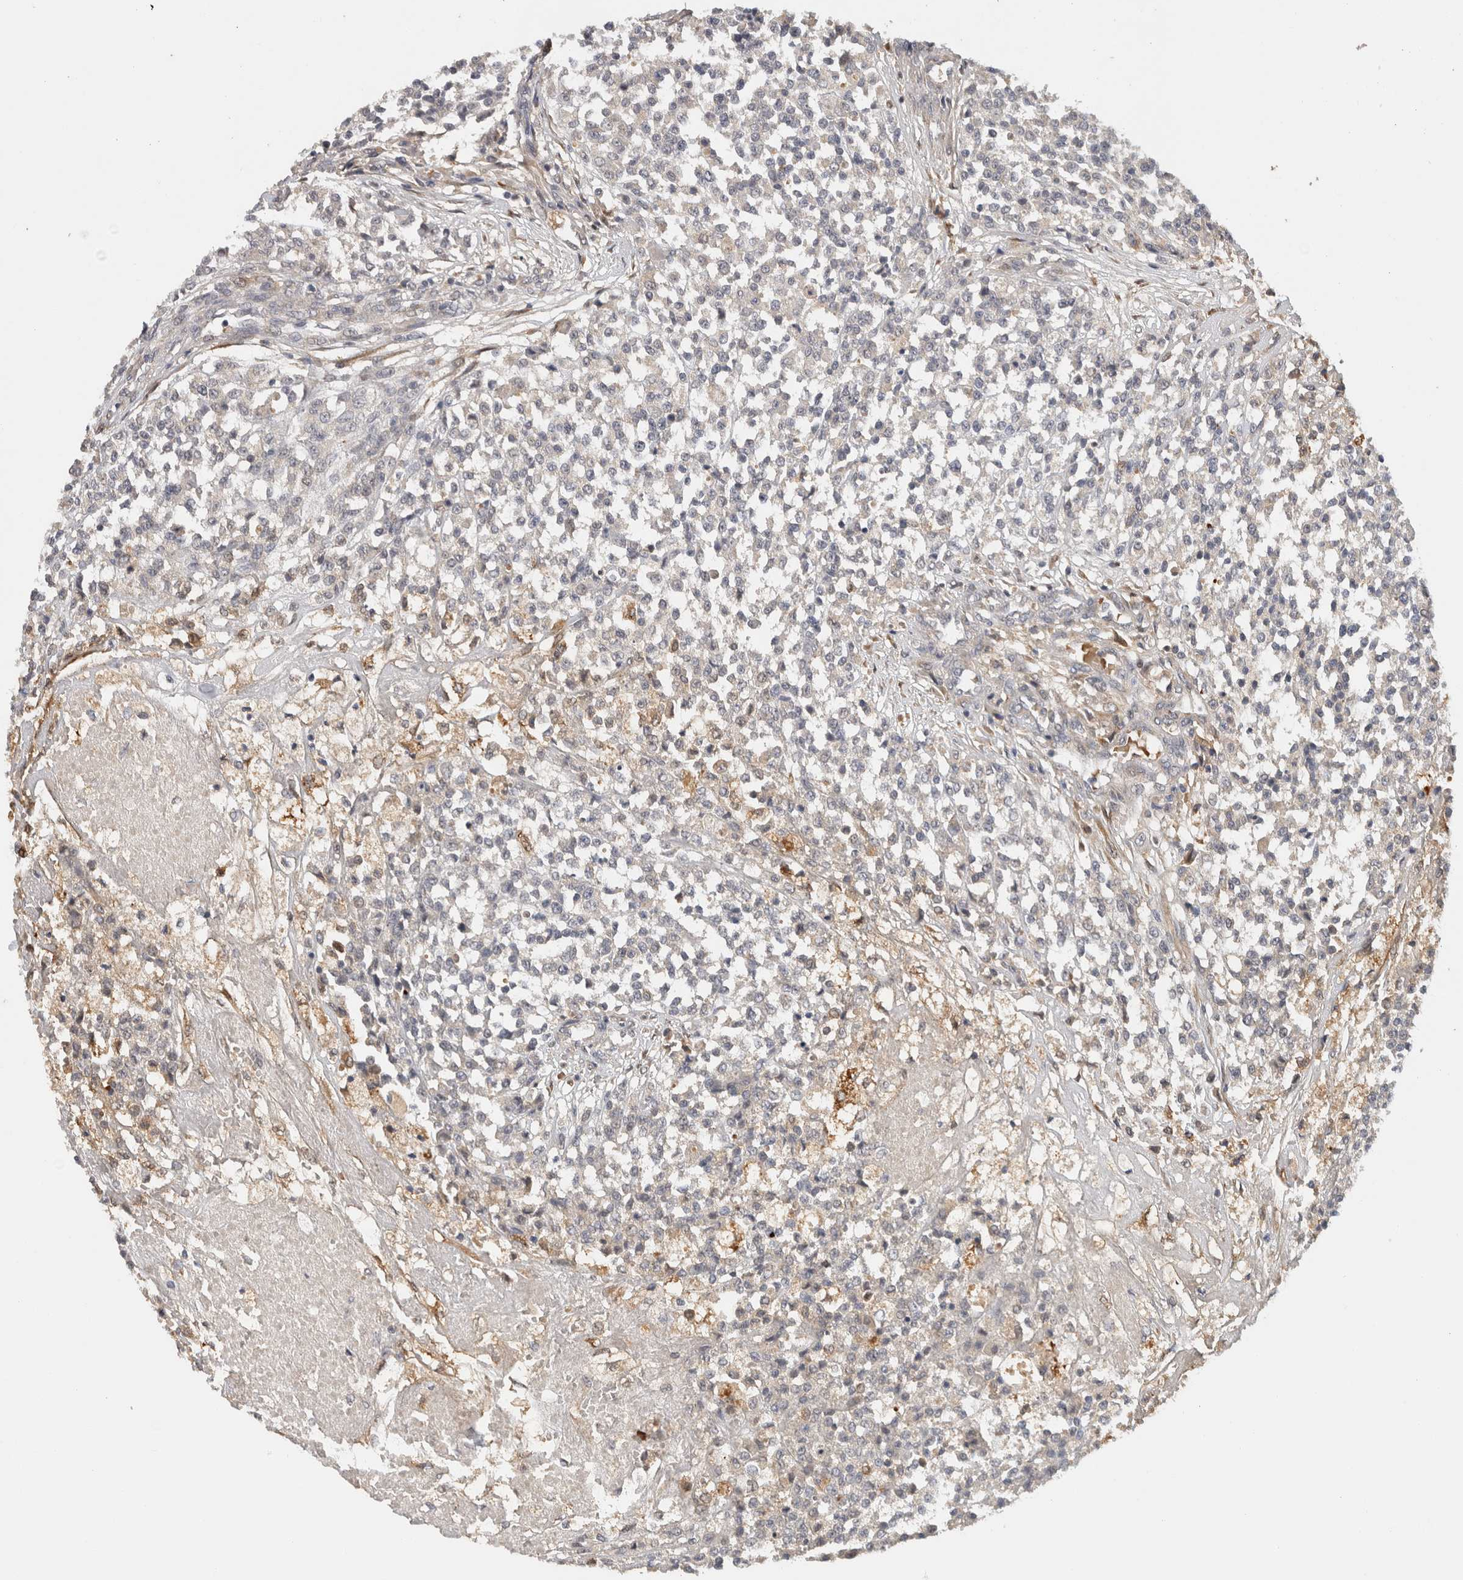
{"staining": {"intensity": "negative", "quantity": "none", "location": "none"}, "tissue": "testis cancer", "cell_type": "Tumor cells", "image_type": "cancer", "snomed": [{"axis": "morphology", "description": "Seminoma, NOS"}, {"axis": "topography", "description": "Testis"}], "caption": "This histopathology image is of testis seminoma stained with immunohistochemistry to label a protein in brown with the nuclei are counter-stained blue. There is no expression in tumor cells.", "gene": "APOL2", "patient": {"sex": "male", "age": 59}}